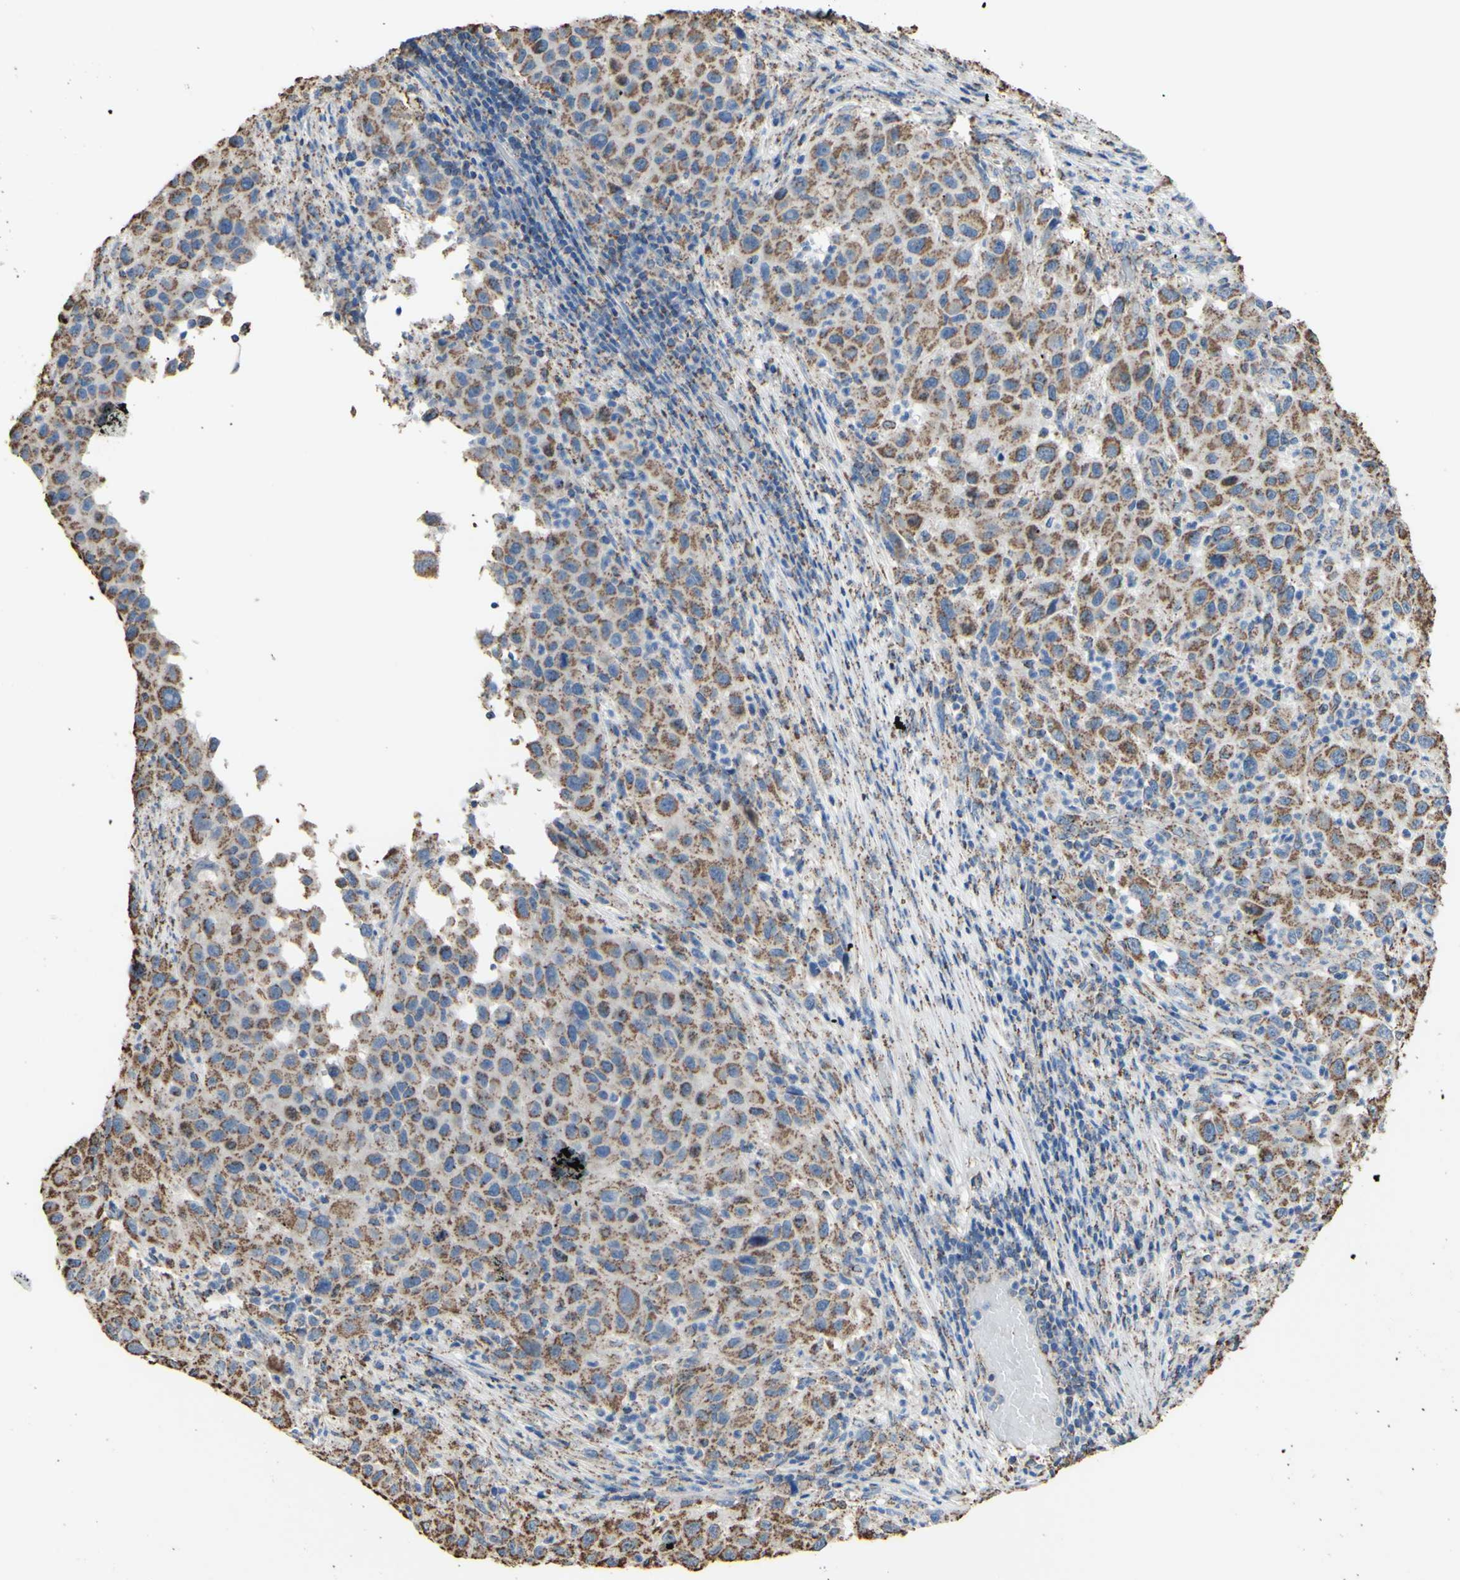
{"staining": {"intensity": "weak", "quantity": ">75%", "location": "cytoplasmic/membranous"}, "tissue": "melanoma", "cell_type": "Tumor cells", "image_type": "cancer", "snomed": [{"axis": "morphology", "description": "Malignant melanoma, Metastatic site"}, {"axis": "topography", "description": "Lymph node"}], "caption": "IHC staining of melanoma, which reveals low levels of weak cytoplasmic/membranous staining in approximately >75% of tumor cells indicating weak cytoplasmic/membranous protein positivity. The staining was performed using DAB (3,3'-diaminobenzidine) (brown) for protein detection and nuclei were counterstained in hematoxylin (blue).", "gene": "CMKLR2", "patient": {"sex": "male", "age": 61}}